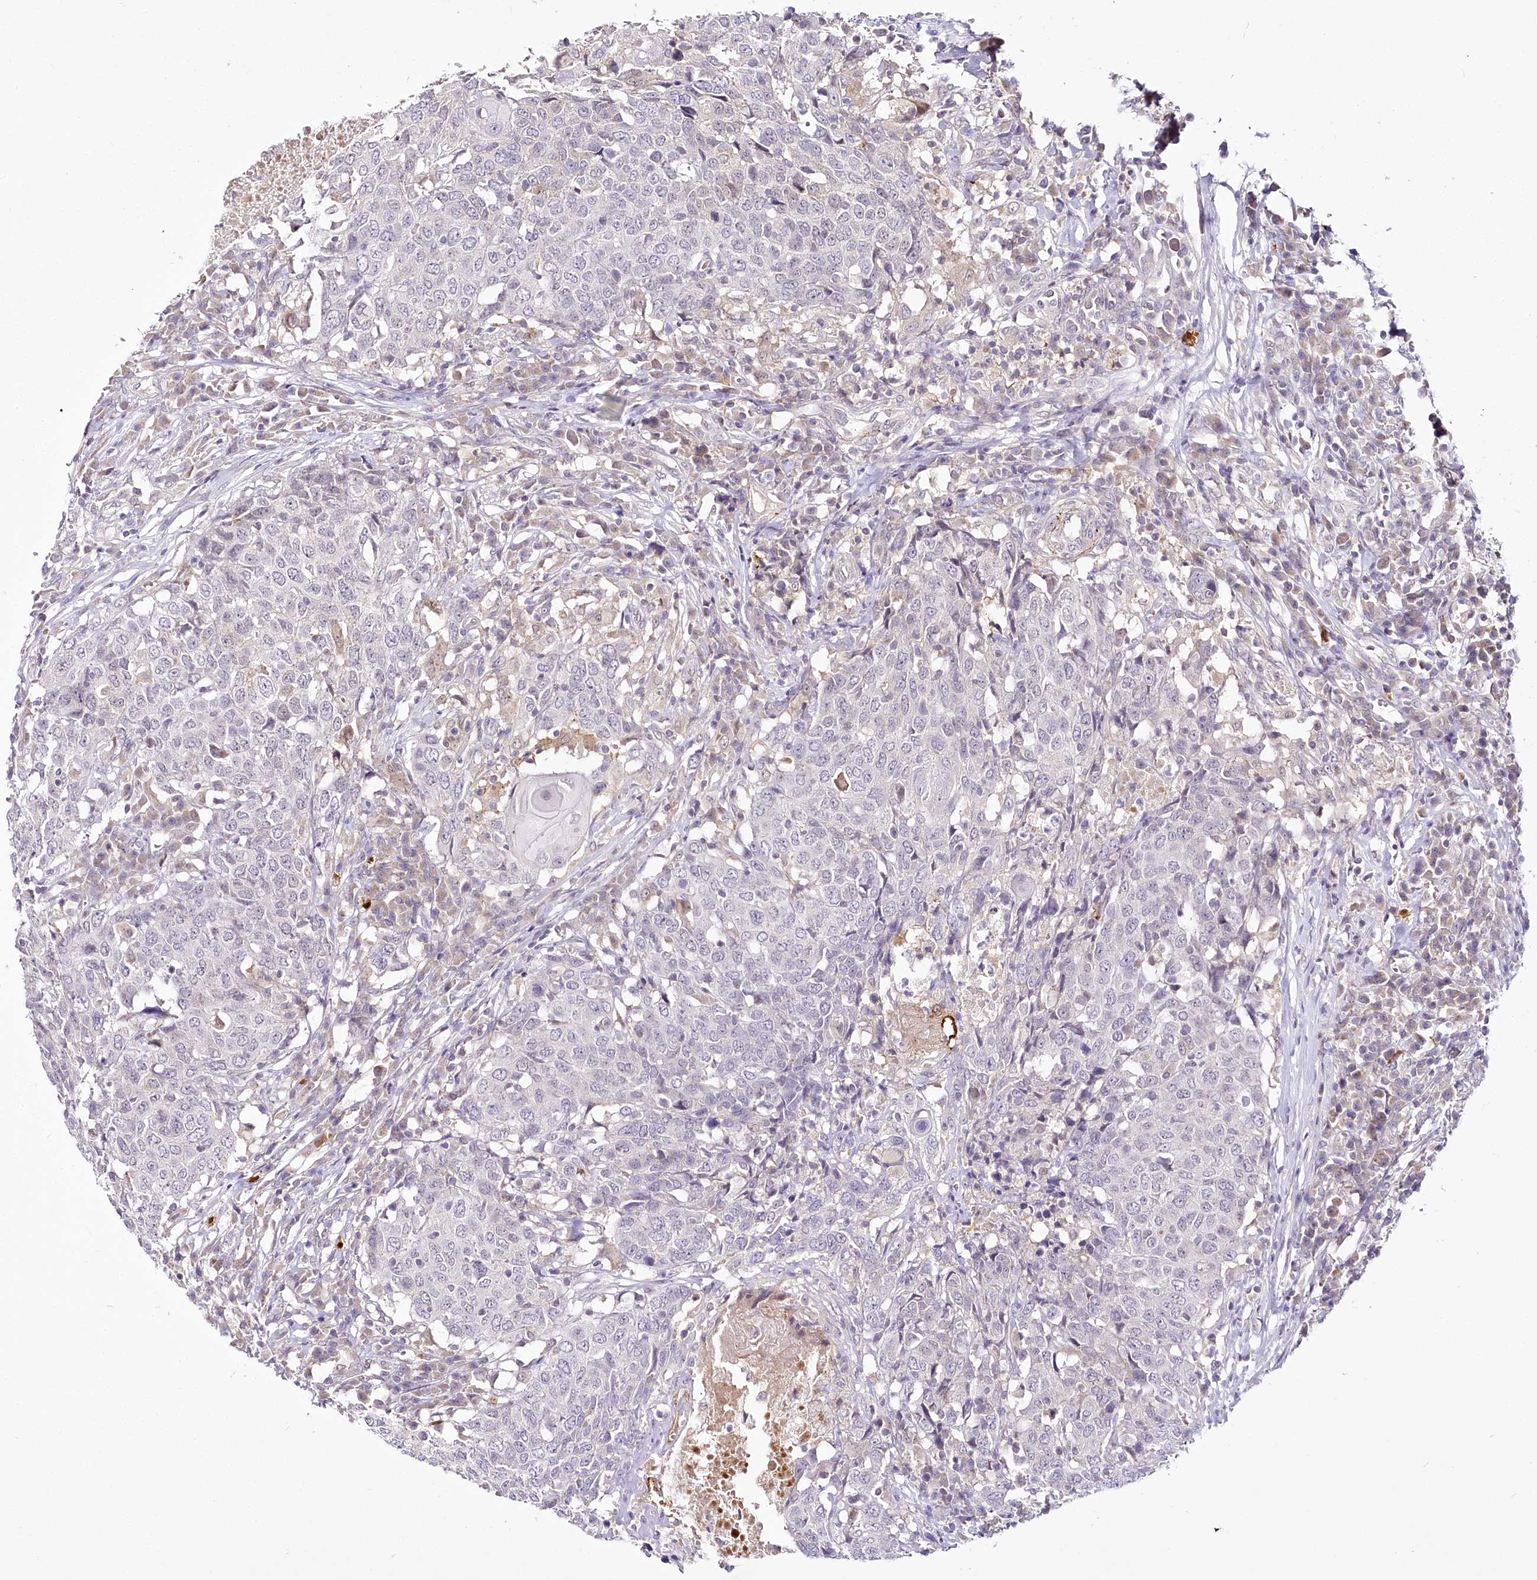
{"staining": {"intensity": "negative", "quantity": "none", "location": "none"}, "tissue": "head and neck cancer", "cell_type": "Tumor cells", "image_type": "cancer", "snomed": [{"axis": "morphology", "description": "Squamous cell carcinoma, NOS"}, {"axis": "topography", "description": "Head-Neck"}], "caption": "Immunohistochemistry (IHC) photomicrograph of neoplastic tissue: human head and neck squamous cell carcinoma stained with DAB (3,3'-diaminobenzidine) exhibits no significant protein staining in tumor cells.", "gene": "VWA5A", "patient": {"sex": "male", "age": 66}}